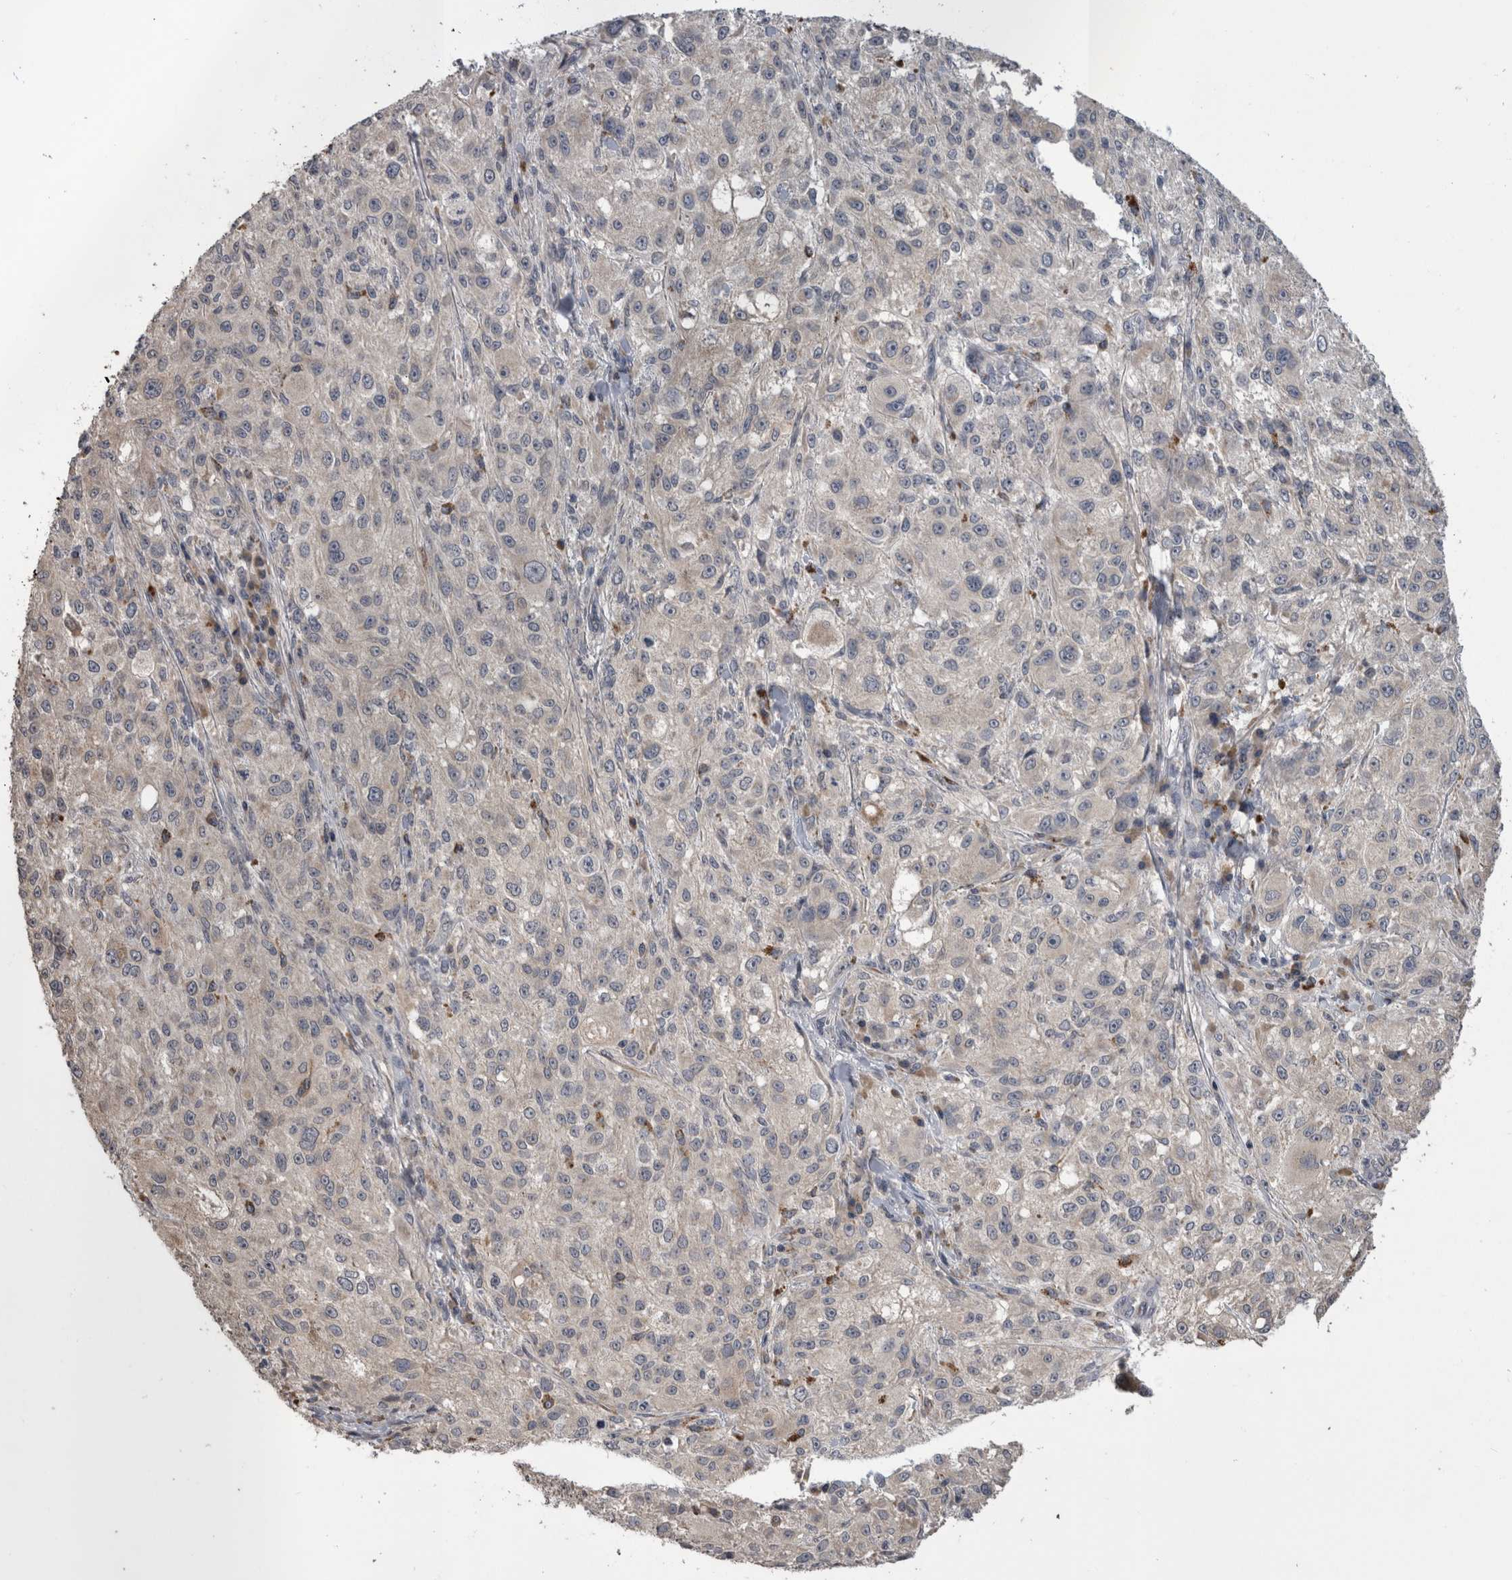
{"staining": {"intensity": "negative", "quantity": "none", "location": "none"}, "tissue": "melanoma", "cell_type": "Tumor cells", "image_type": "cancer", "snomed": [{"axis": "morphology", "description": "Necrosis, NOS"}, {"axis": "morphology", "description": "Malignant melanoma, NOS"}, {"axis": "topography", "description": "Skin"}], "caption": "Immunohistochemistry (IHC) of melanoma demonstrates no expression in tumor cells.", "gene": "ANXA13", "patient": {"sex": "female", "age": 87}}